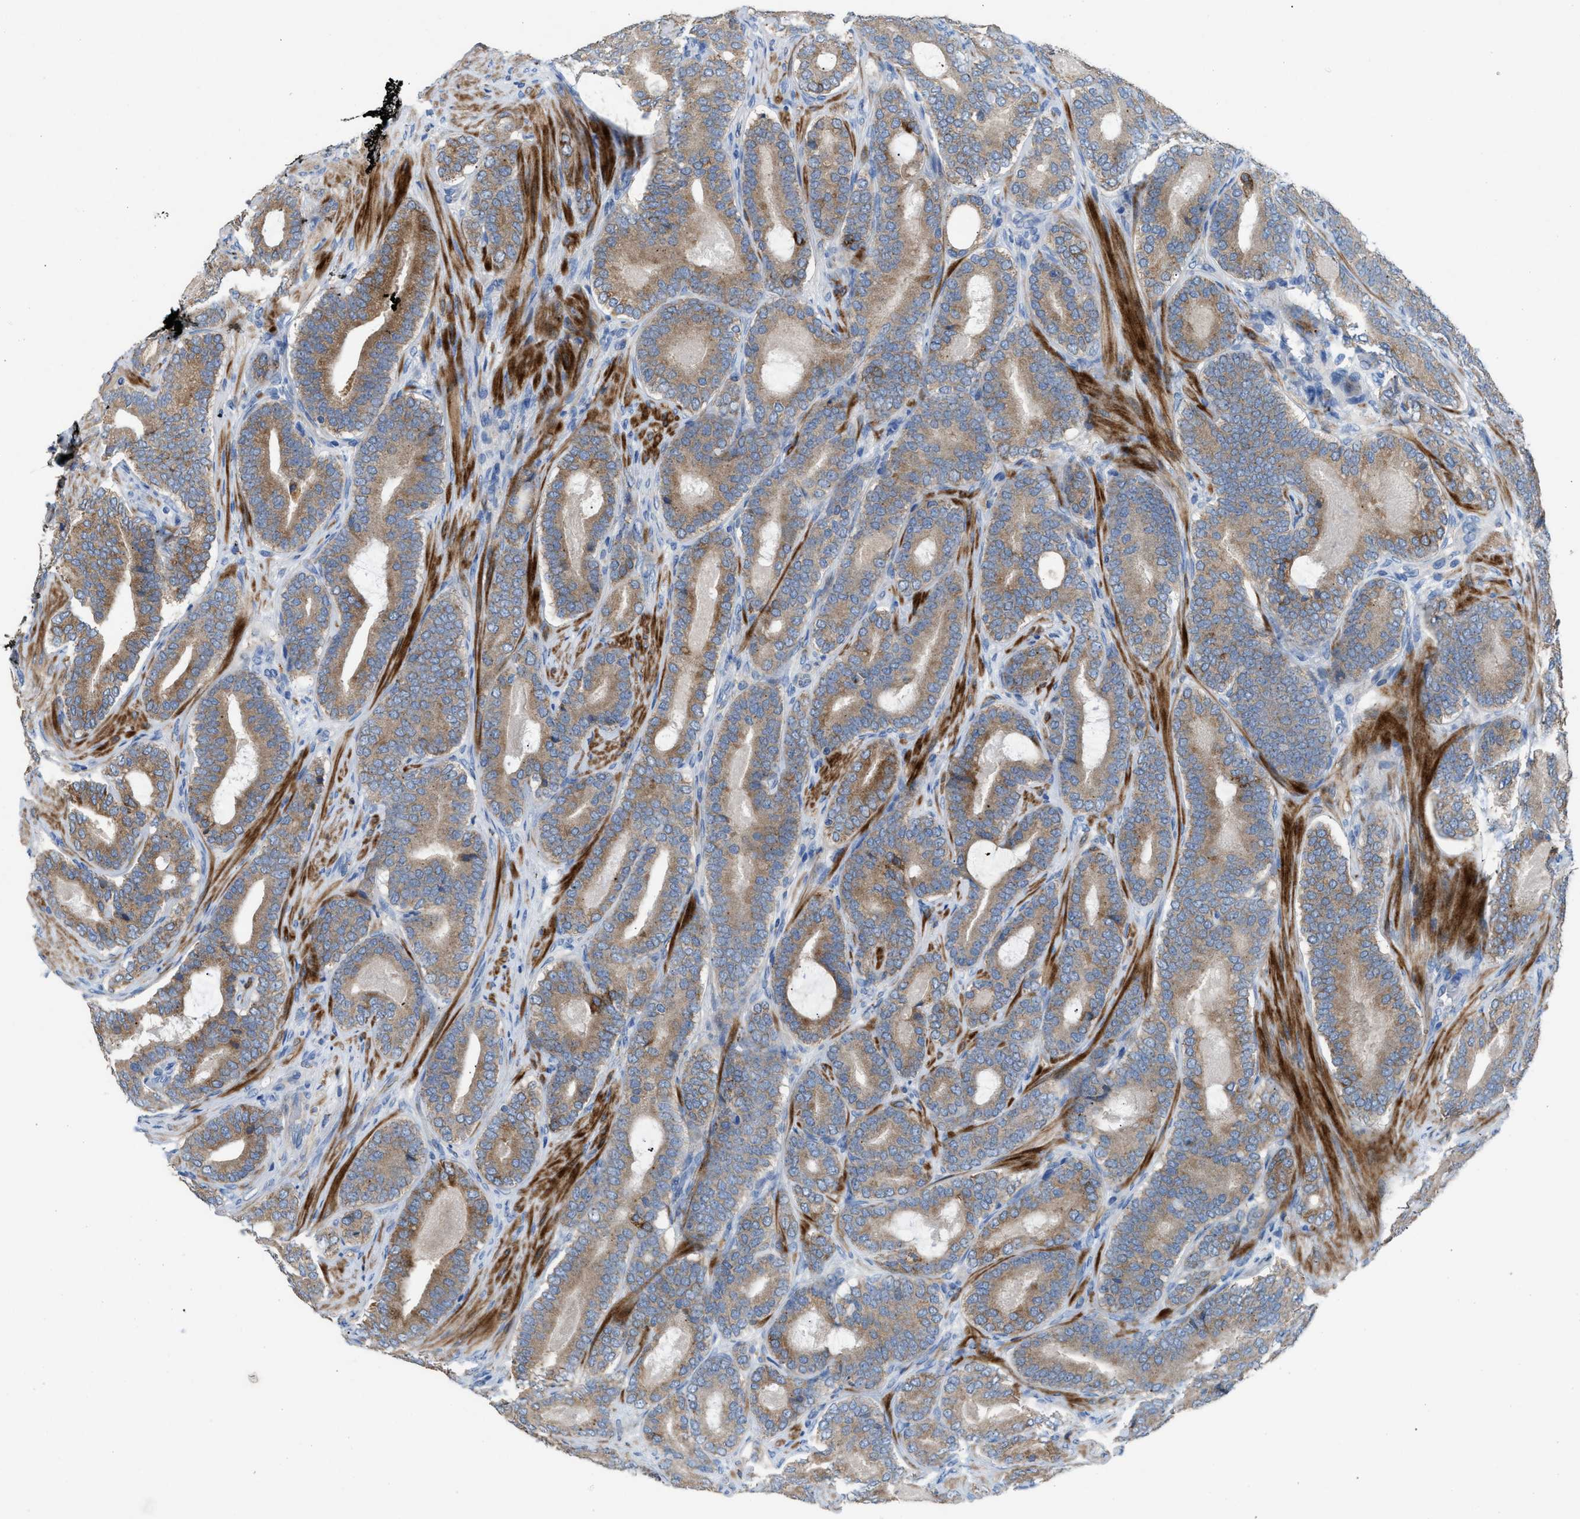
{"staining": {"intensity": "moderate", "quantity": ">75%", "location": "cytoplasmic/membranous"}, "tissue": "prostate cancer", "cell_type": "Tumor cells", "image_type": "cancer", "snomed": [{"axis": "morphology", "description": "Adenocarcinoma, High grade"}, {"axis": "topography", "description": "Prostate"}], "caption": "This photomicrograph demonstrates prostate high-grade adenocarcinoma stained with immunohistochemistry (IHC) to label a protein in brown. The cytoplasmic/membranous of tumor cells show moderate positivity for the protein. Nuclei are counter-stained blue.", "gene": "AOAH", "patient": {"sex": "male", "age": 60}}